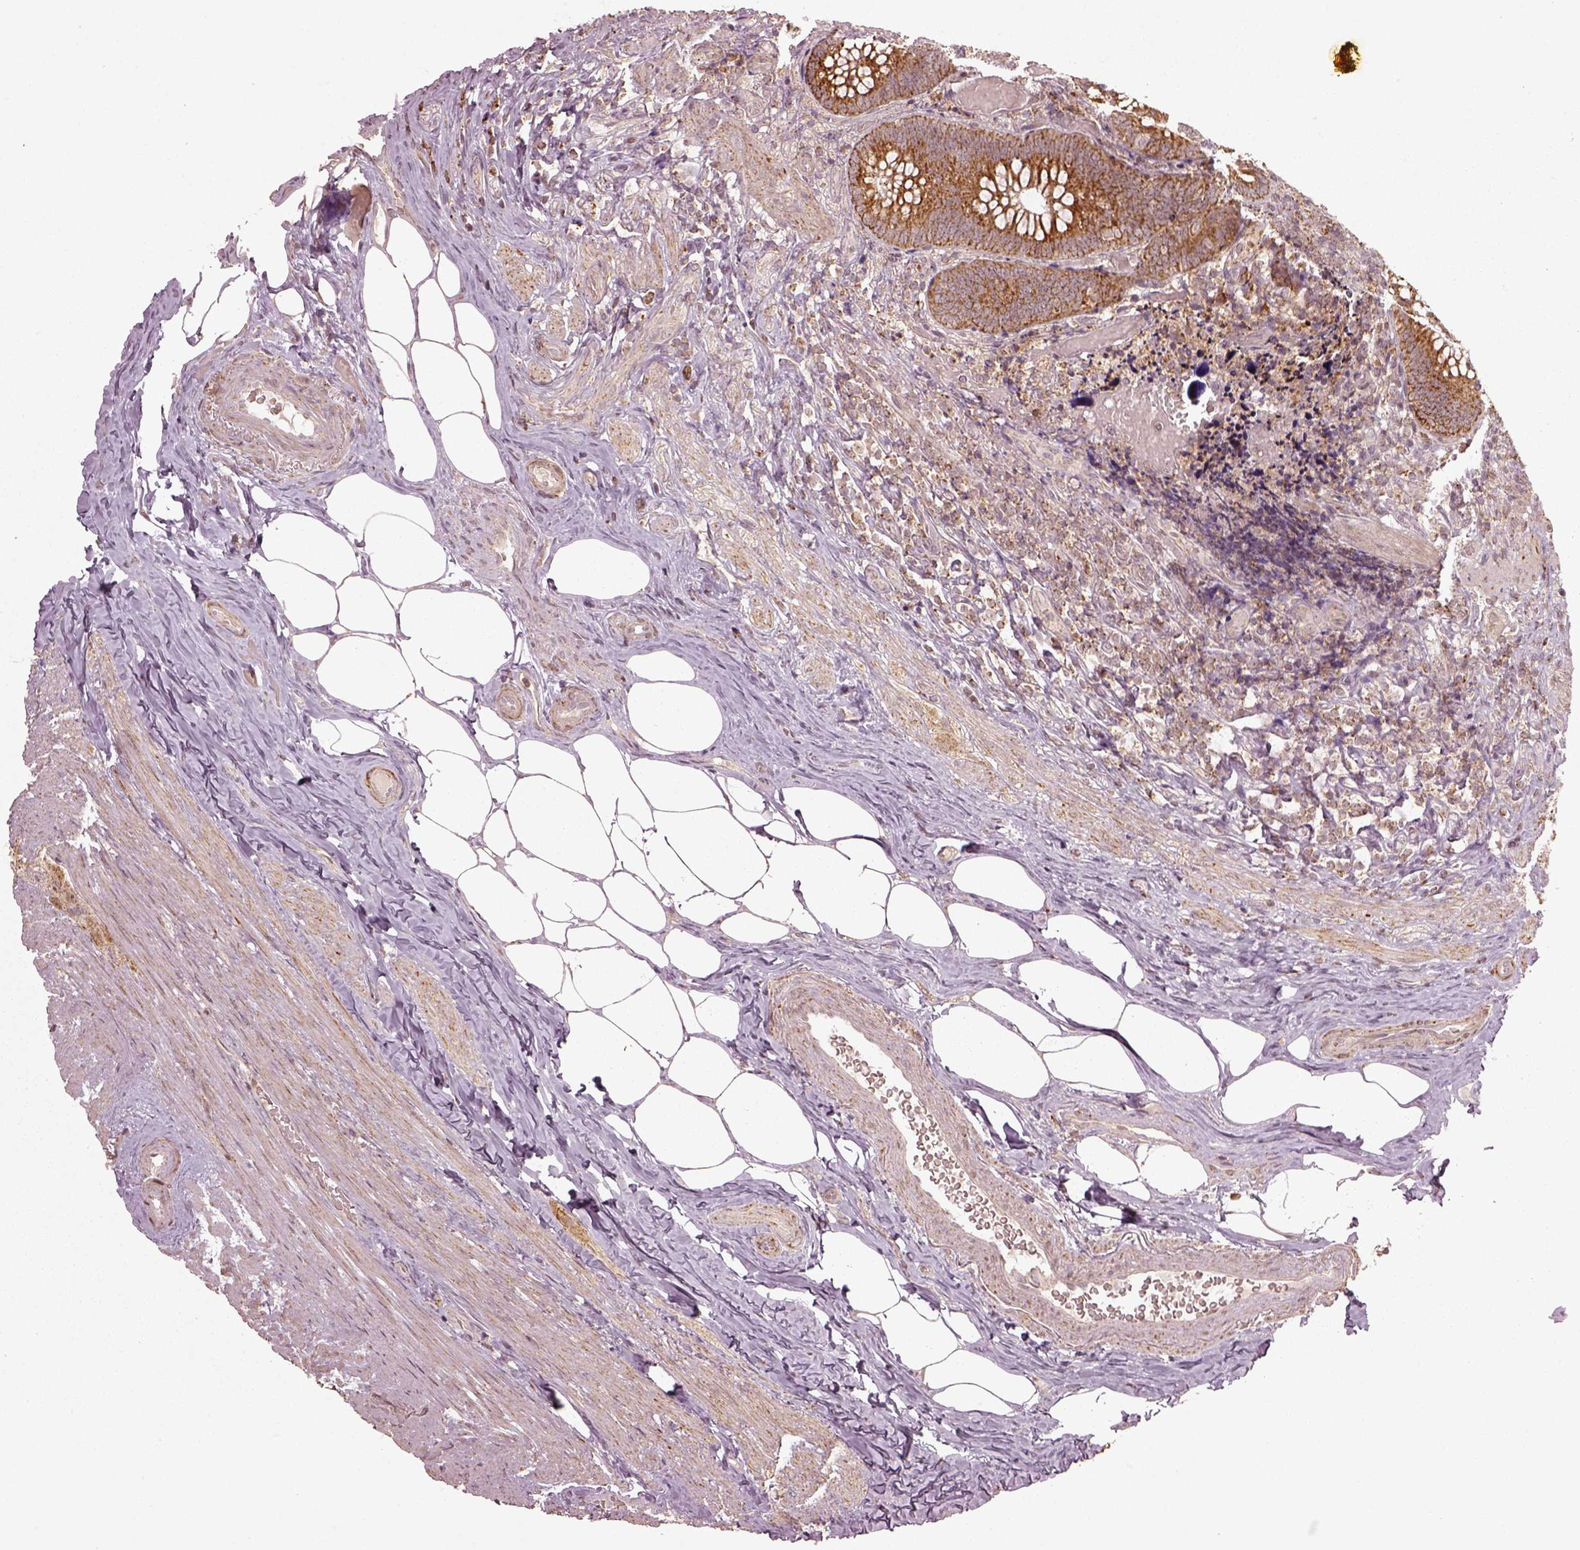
{"staining": {"intensity": "strong", "quantity": ">75%", "location": "cytoplasmic/membranous"}, "tissue": "appendix", "cell_type": "Glandular cells", "image_type": "normal", "snomed": [{"axis": "morphology", "description": "Normal tissue, NOS"}, {"axis": "topography", "description": "Appendix"}], "caption": "Appendix stained with immunohistochemistry (IHC) reveals strong cytoplasmic/membranous expression in approximately >75% of glandular cells.", "gene": "SEL1L3", "patient": {"sex": "male", "age": 47}}